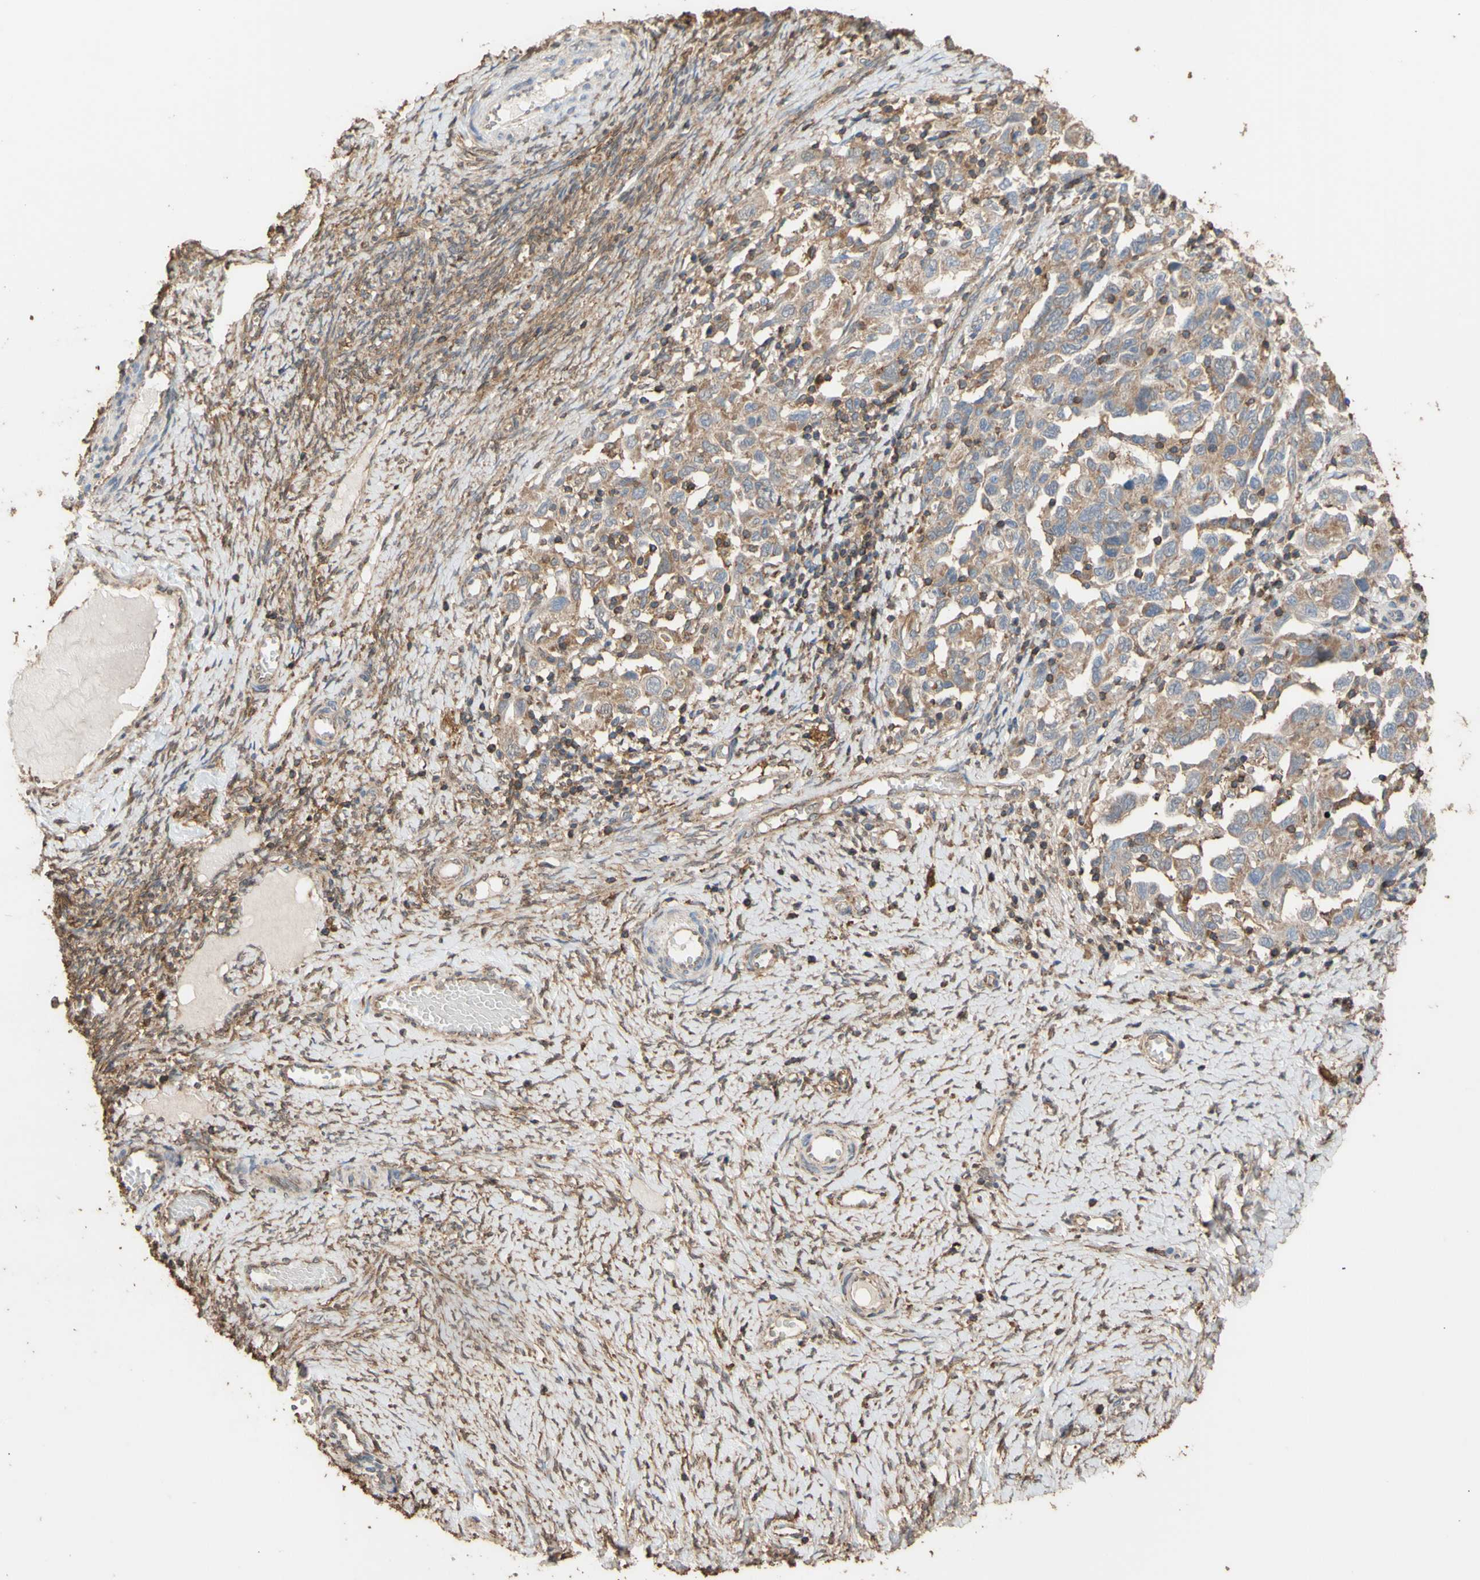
{"staining": {"intensity": "moderate", "quantity": ">75%", "location": "cytoplasmic/membranous"}, "tissue": "ovarian cancer", "cell_type": "Tumor cells", "image_type": "cancer", "snomed": [{"axis": "morphology", "description": "Carcinoma, NOS"}, {"axis": "morphology", "description": "Cystadenocarcinoma, serous, NOS"}, {"axis": "topography", "description": "Ovary"}], "caption": "Immunohistochemical staining of serous cystadenocarcinoma (ovarian) shows medium levels of moderate cytoplasmic/membranous protein positivity in about >75% of tumor cells. The staining was performed using DAB, with brown indicating positive protein expression. Nuclei are stained blue with hematoxylin.", "gene": "ALDH9A1", "patient": {"sex": "female", "age": 69}}